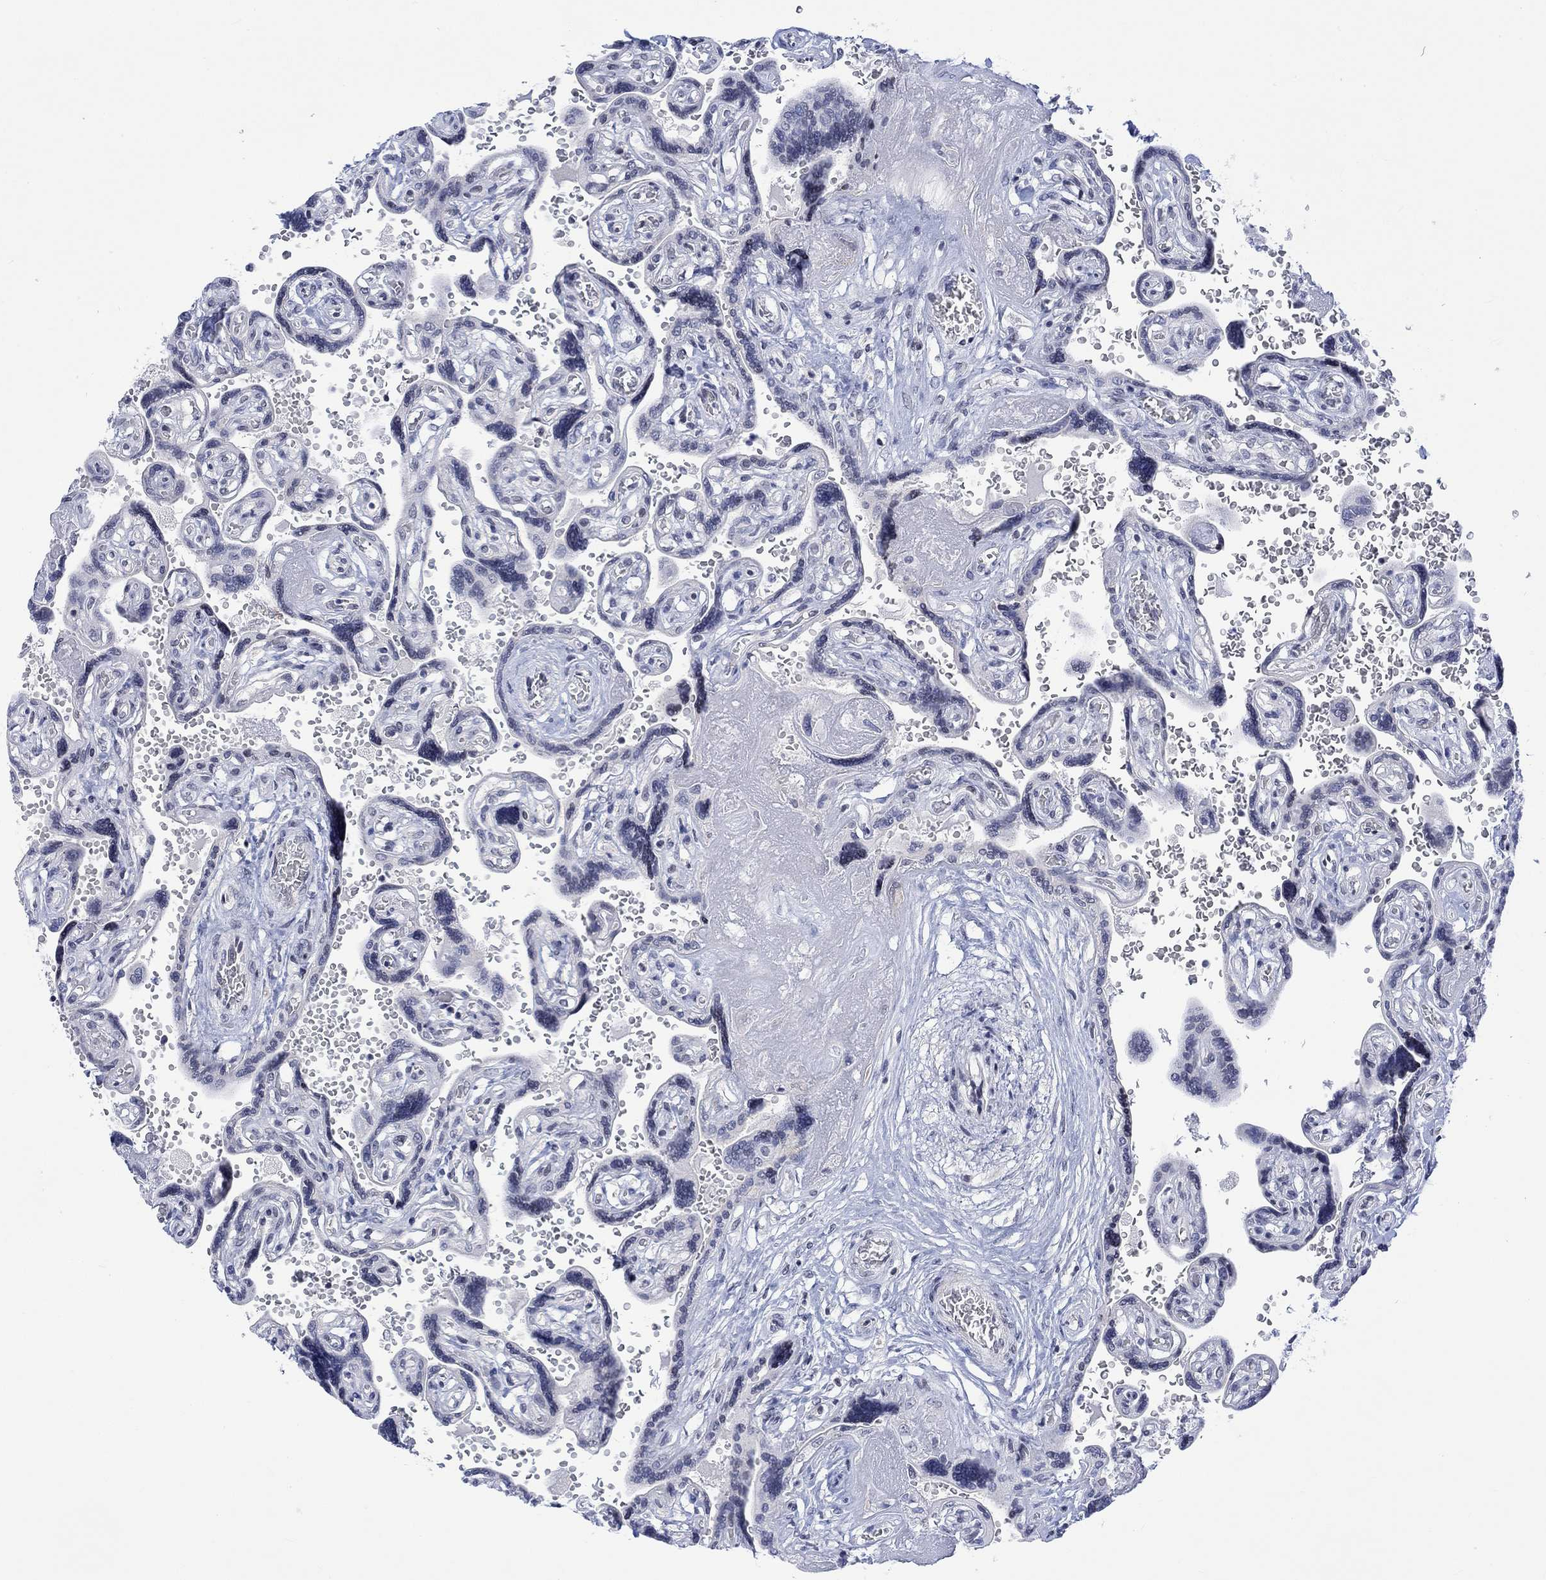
{"staining": {"intensity": "negative", "quantity": "none", "location": "none"}, "tissue": "placenta", "cell_type": "Decidual cells", "image_type": "normal", "snomed": [{"axis": "morphology", "description": "Normal tissue, NOS"}, {"axis": "topography", "description": "Placenta"}], "caption": "This micrograph is of normal placenta stained with immunohistochemistry to label a protein in brown with the nuclei are counter-stained blue. There is no positivity in decidual cells.", "gene": "DCX", "patient": {"sex": "female", "age": 32}}